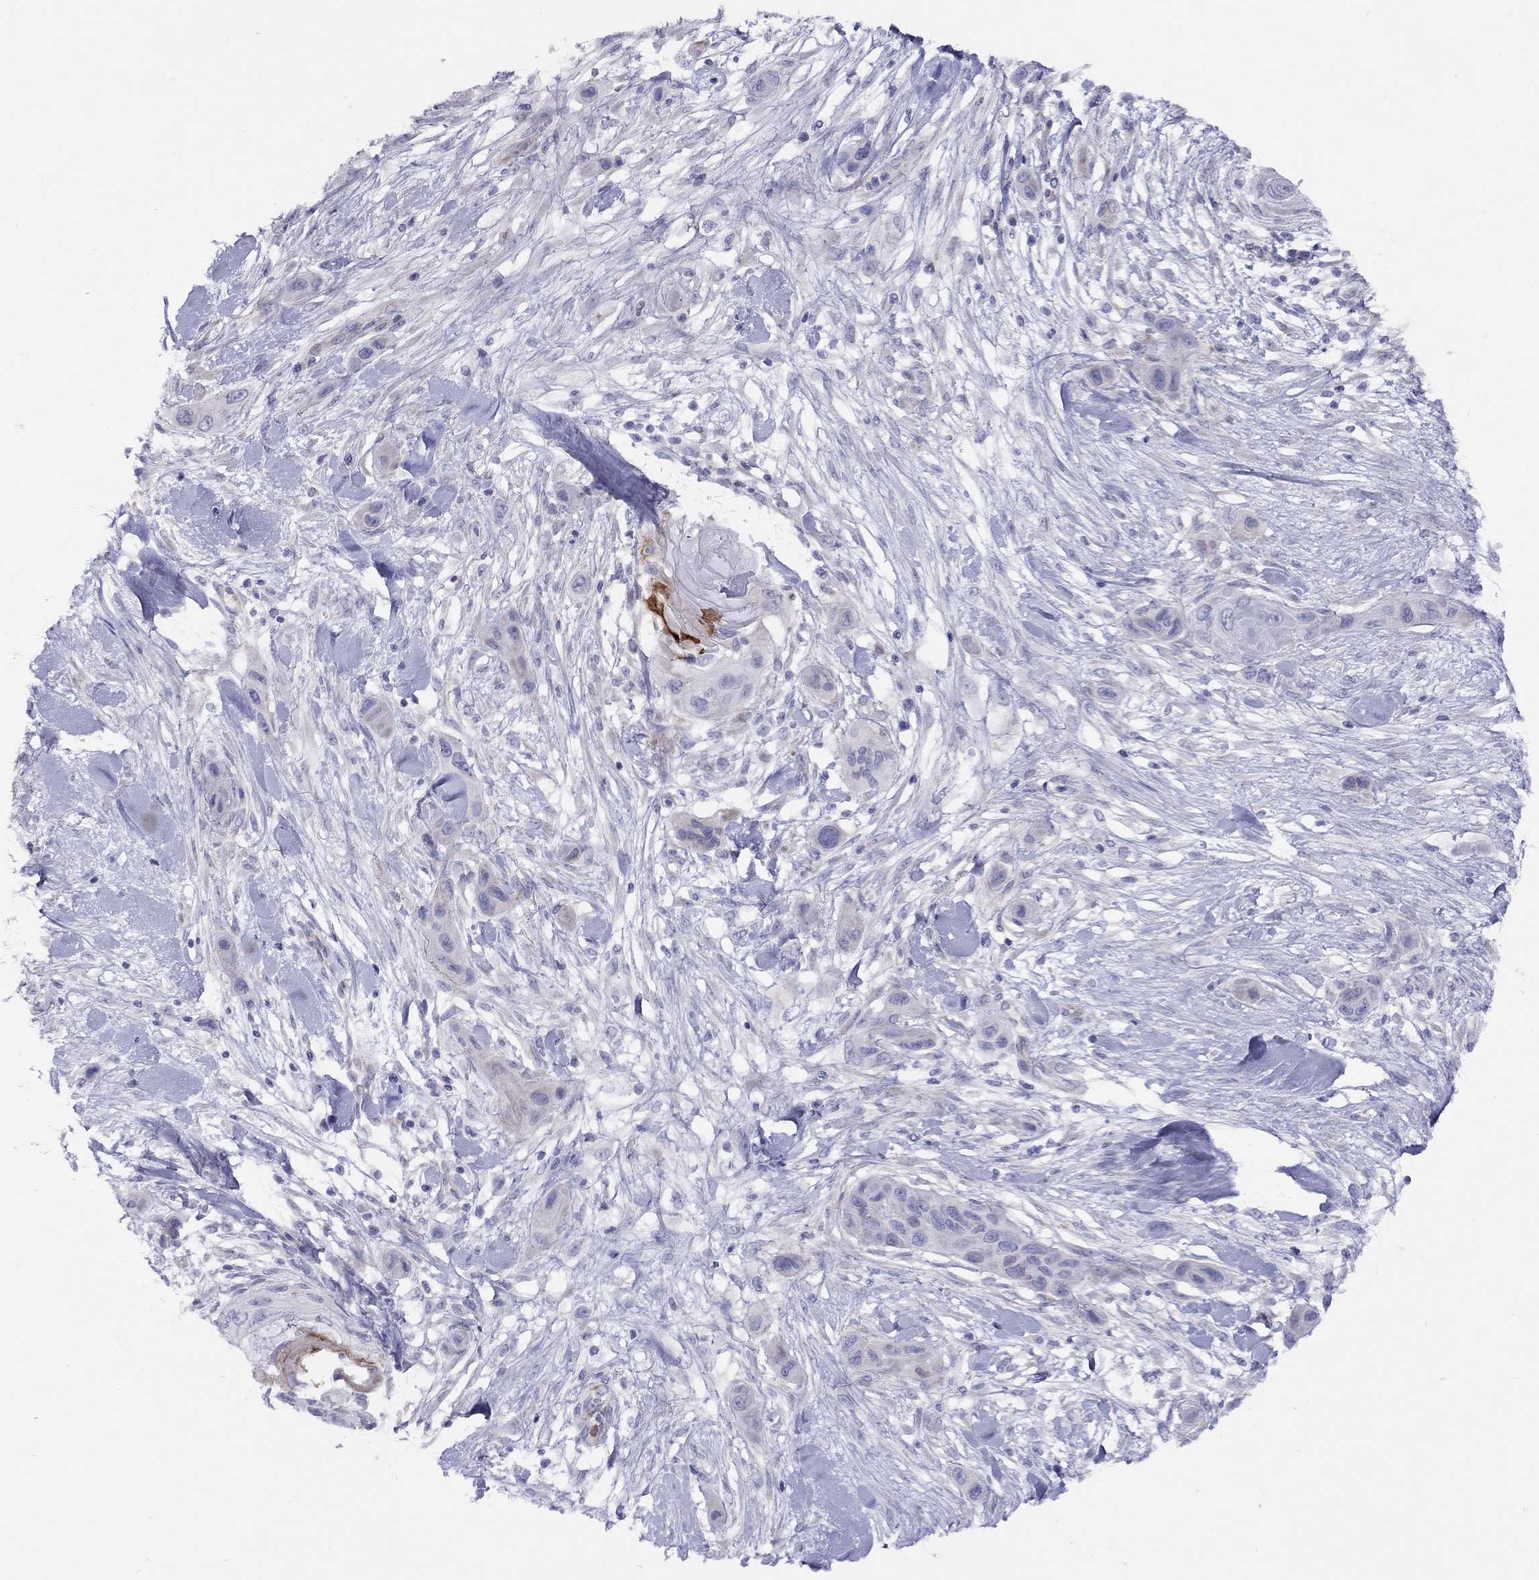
{"staining": {"intensity": "negative", "quantity": "none", "location": "none"}, "tissue": "skin cancer", "cell_type": "Tumor cells", "image_type": "cancer", "snomed": [{"axis": "morphology", "description": "Squamous cell carcinoma, NOS"}, {"axis": "topography", "description": "Skin"}], "caption": "Immunohistochemistry (IHC) histopathology image of neoplastic tissue: human skin squamous cell carcinoma stained with DAB (3,3'-diaminobenzidine) demonstrates no significant protein staining in tumor cells.", "gene": "SPINT4", "patient": {"sex": "male", "age": 79}}